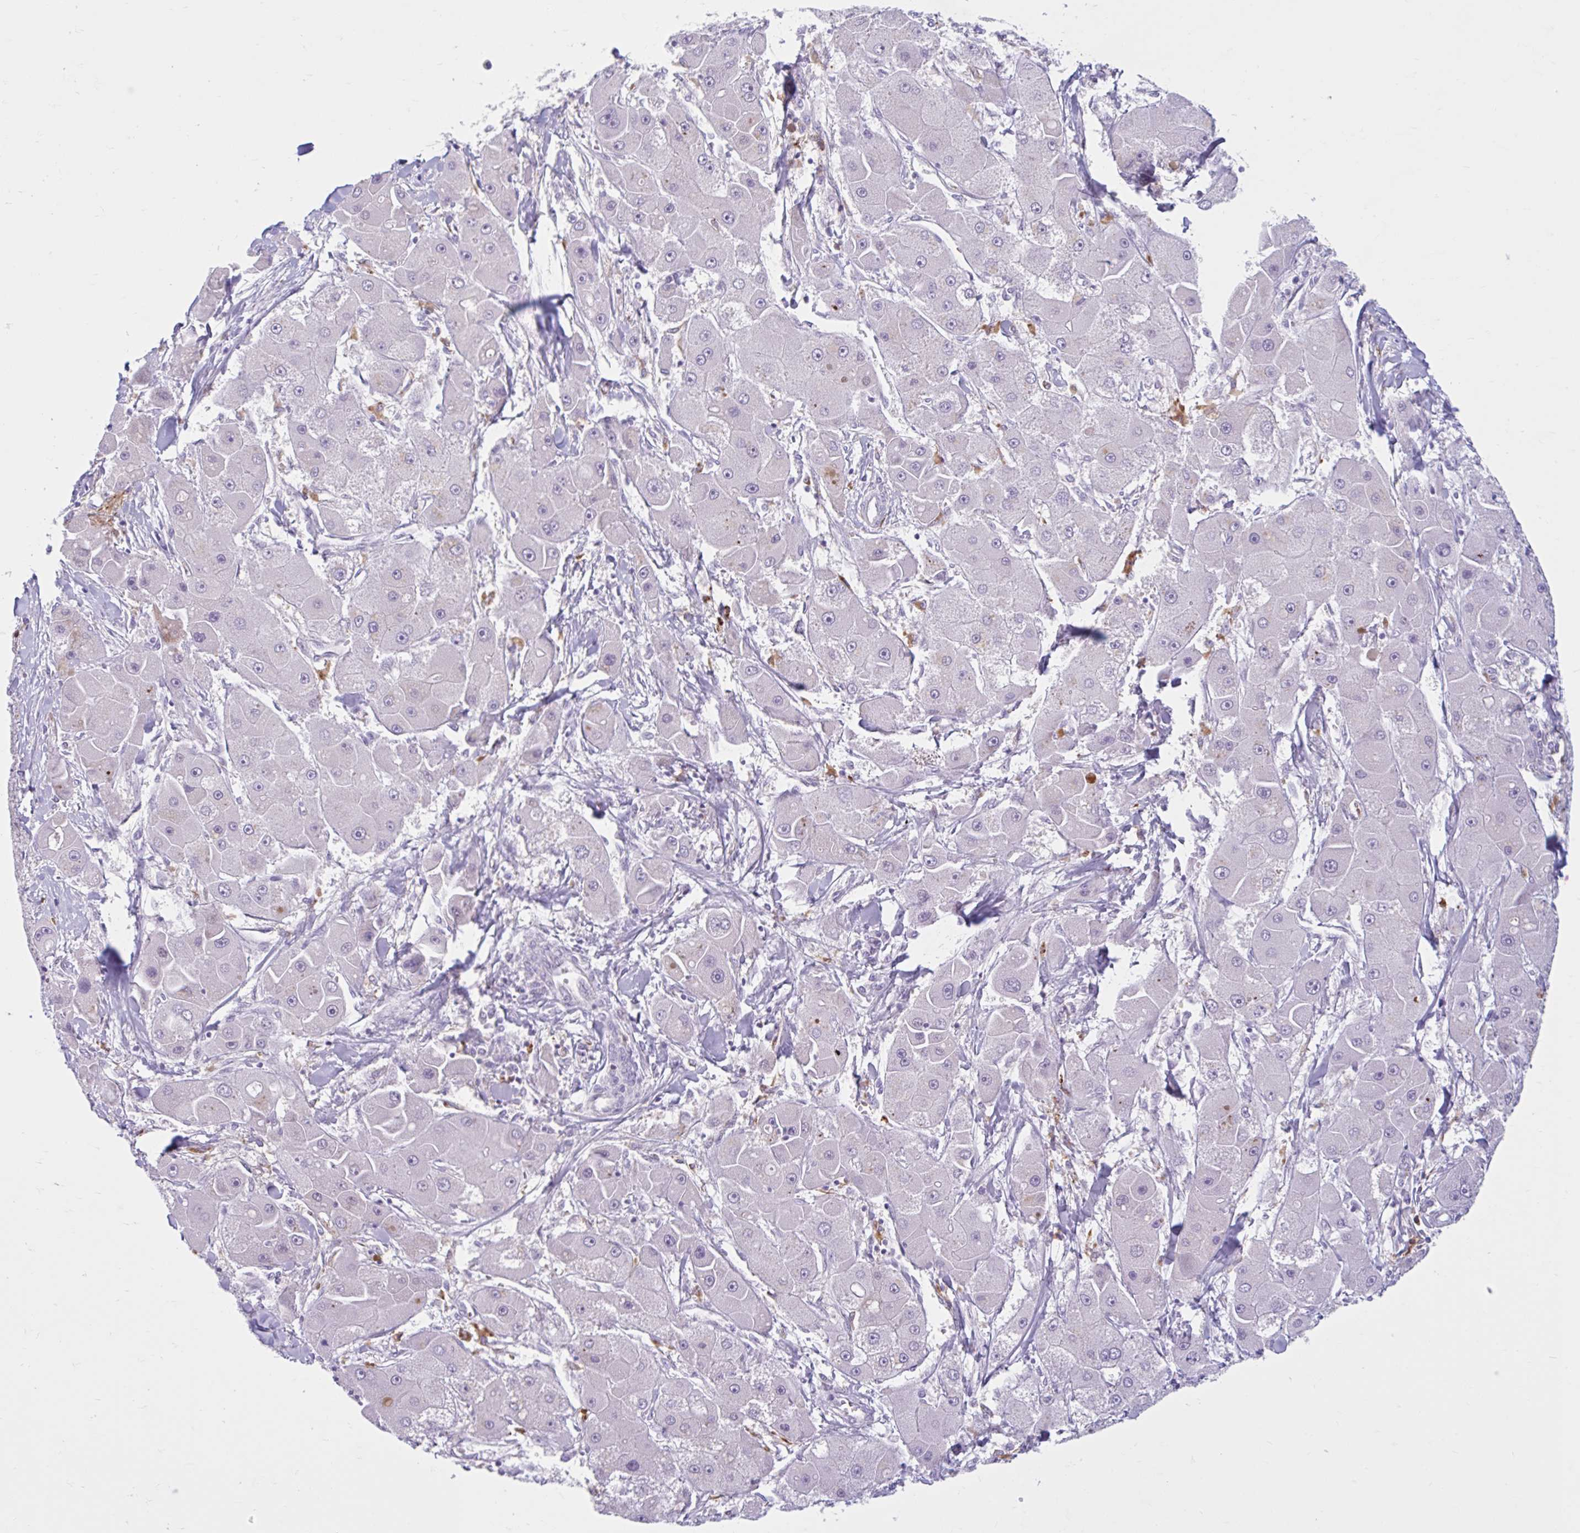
{"staining": {"intensity": "negative", "quantity": "none", "location": "none"}, "tissue": "liver cancer", "cell_type": "Tumor cells", "image_type": "cancer", "snomed": [{"axis": "morphology", "description": "Carcinoma, Hepatocellular, NOS"}, {"axis": "topography", "description": "Liver"}], "caption": "This is an immunohistochemistry (IHC) histopathology image of liver hepatocellular carcinoma. There is no positivity in tumor cells.", "gene": "CEP120", "patient": {"sex": "male", "age": 24}}